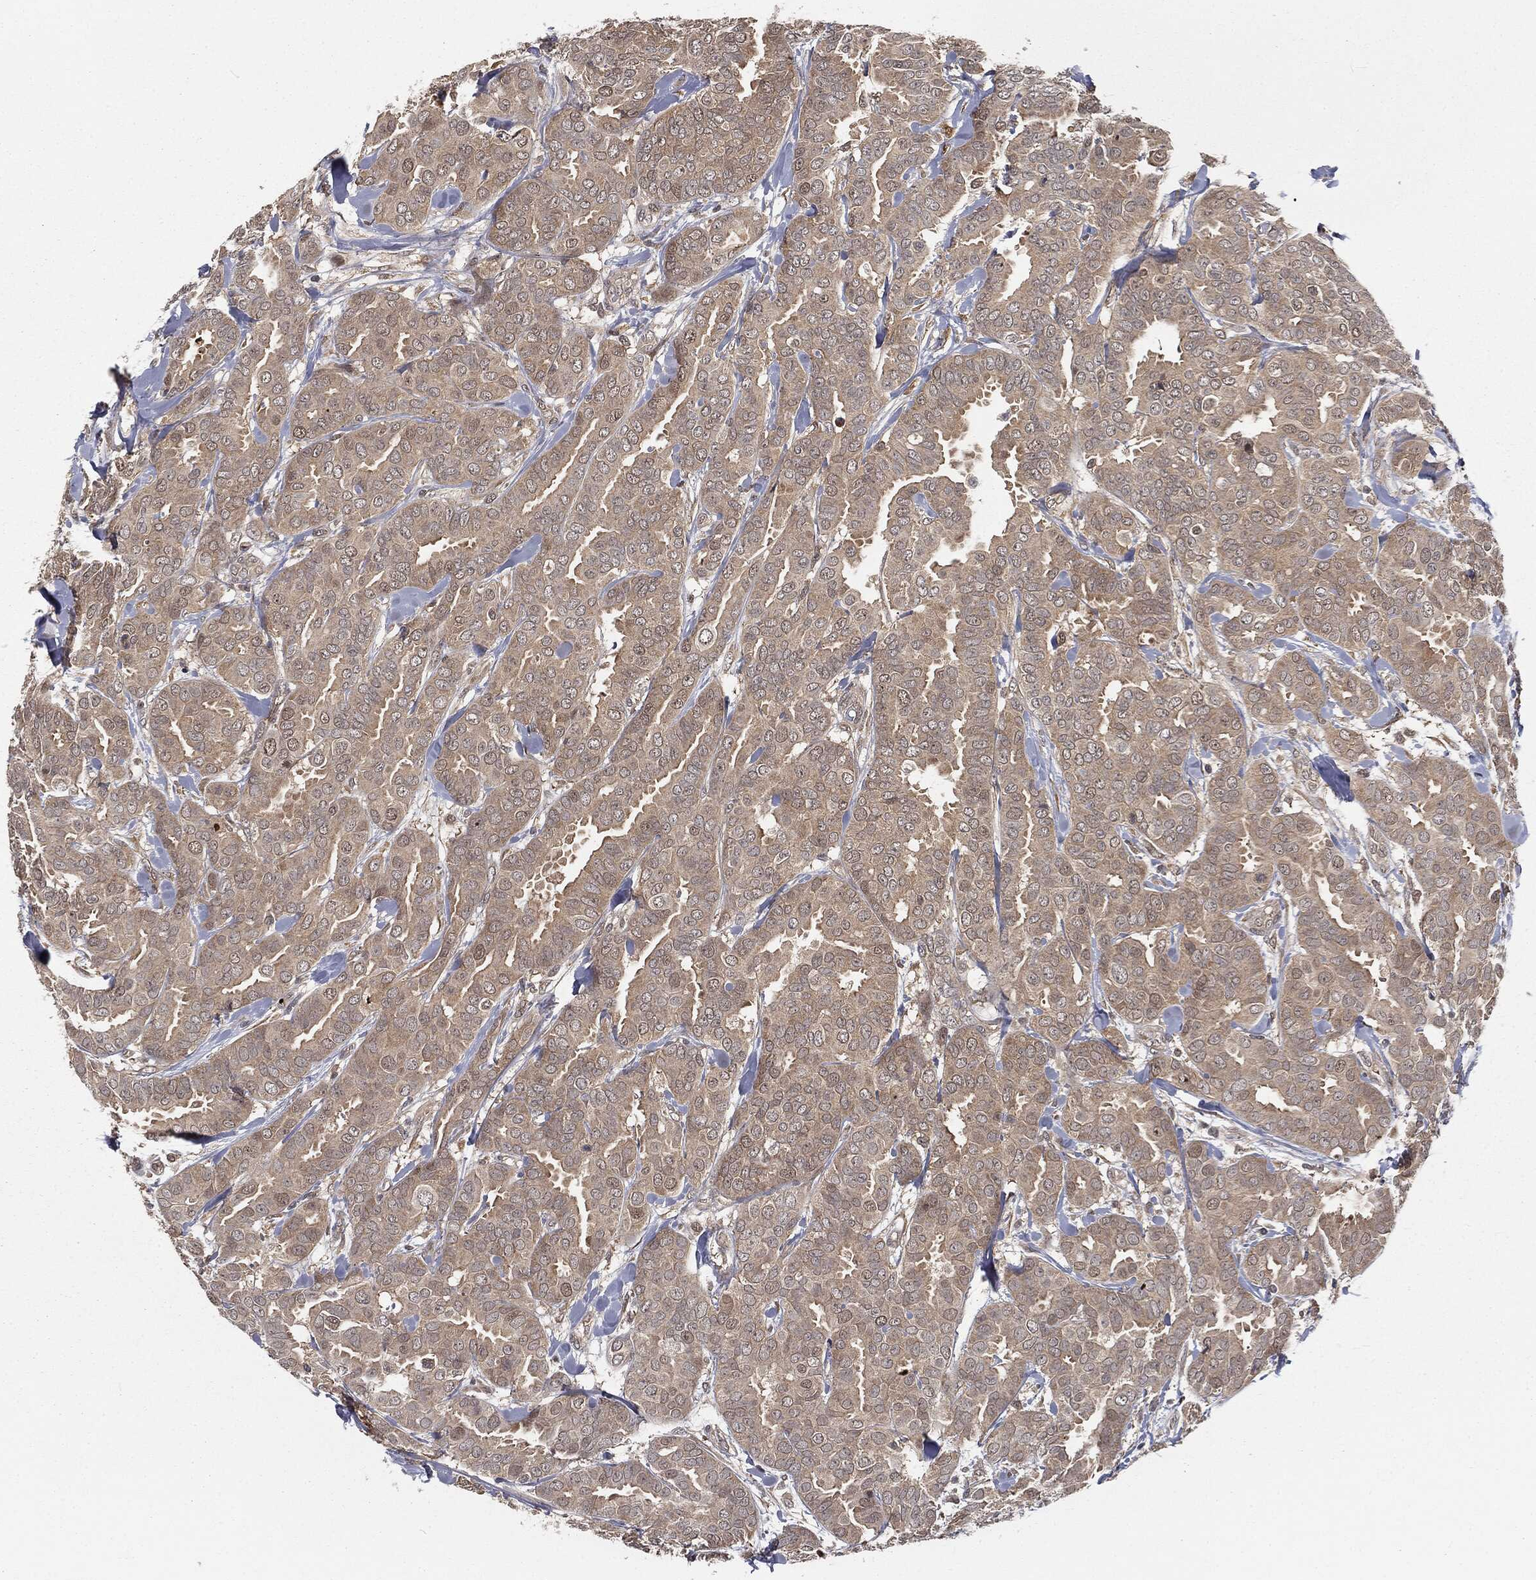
{"staining": {"intensity": "weak", "quantity": "25%-75%", "location": "cytoplasmic/membranous"}, "tissue": "breast cancer", "cell_type": "Tumor cells", "image_type": "cancer", "snomed": [{"axis": "morphology", "description": "Duct carcinoma"}, {"axis": "topography", "description": "Breast"}], "caption": "This is an image of IHC staining of breast cancer, which shows weak expression in the cytoplasmic/membranous of tumor cells.", "gene": "FBXO7", "patient": {"sex": "female", "age": 45}}